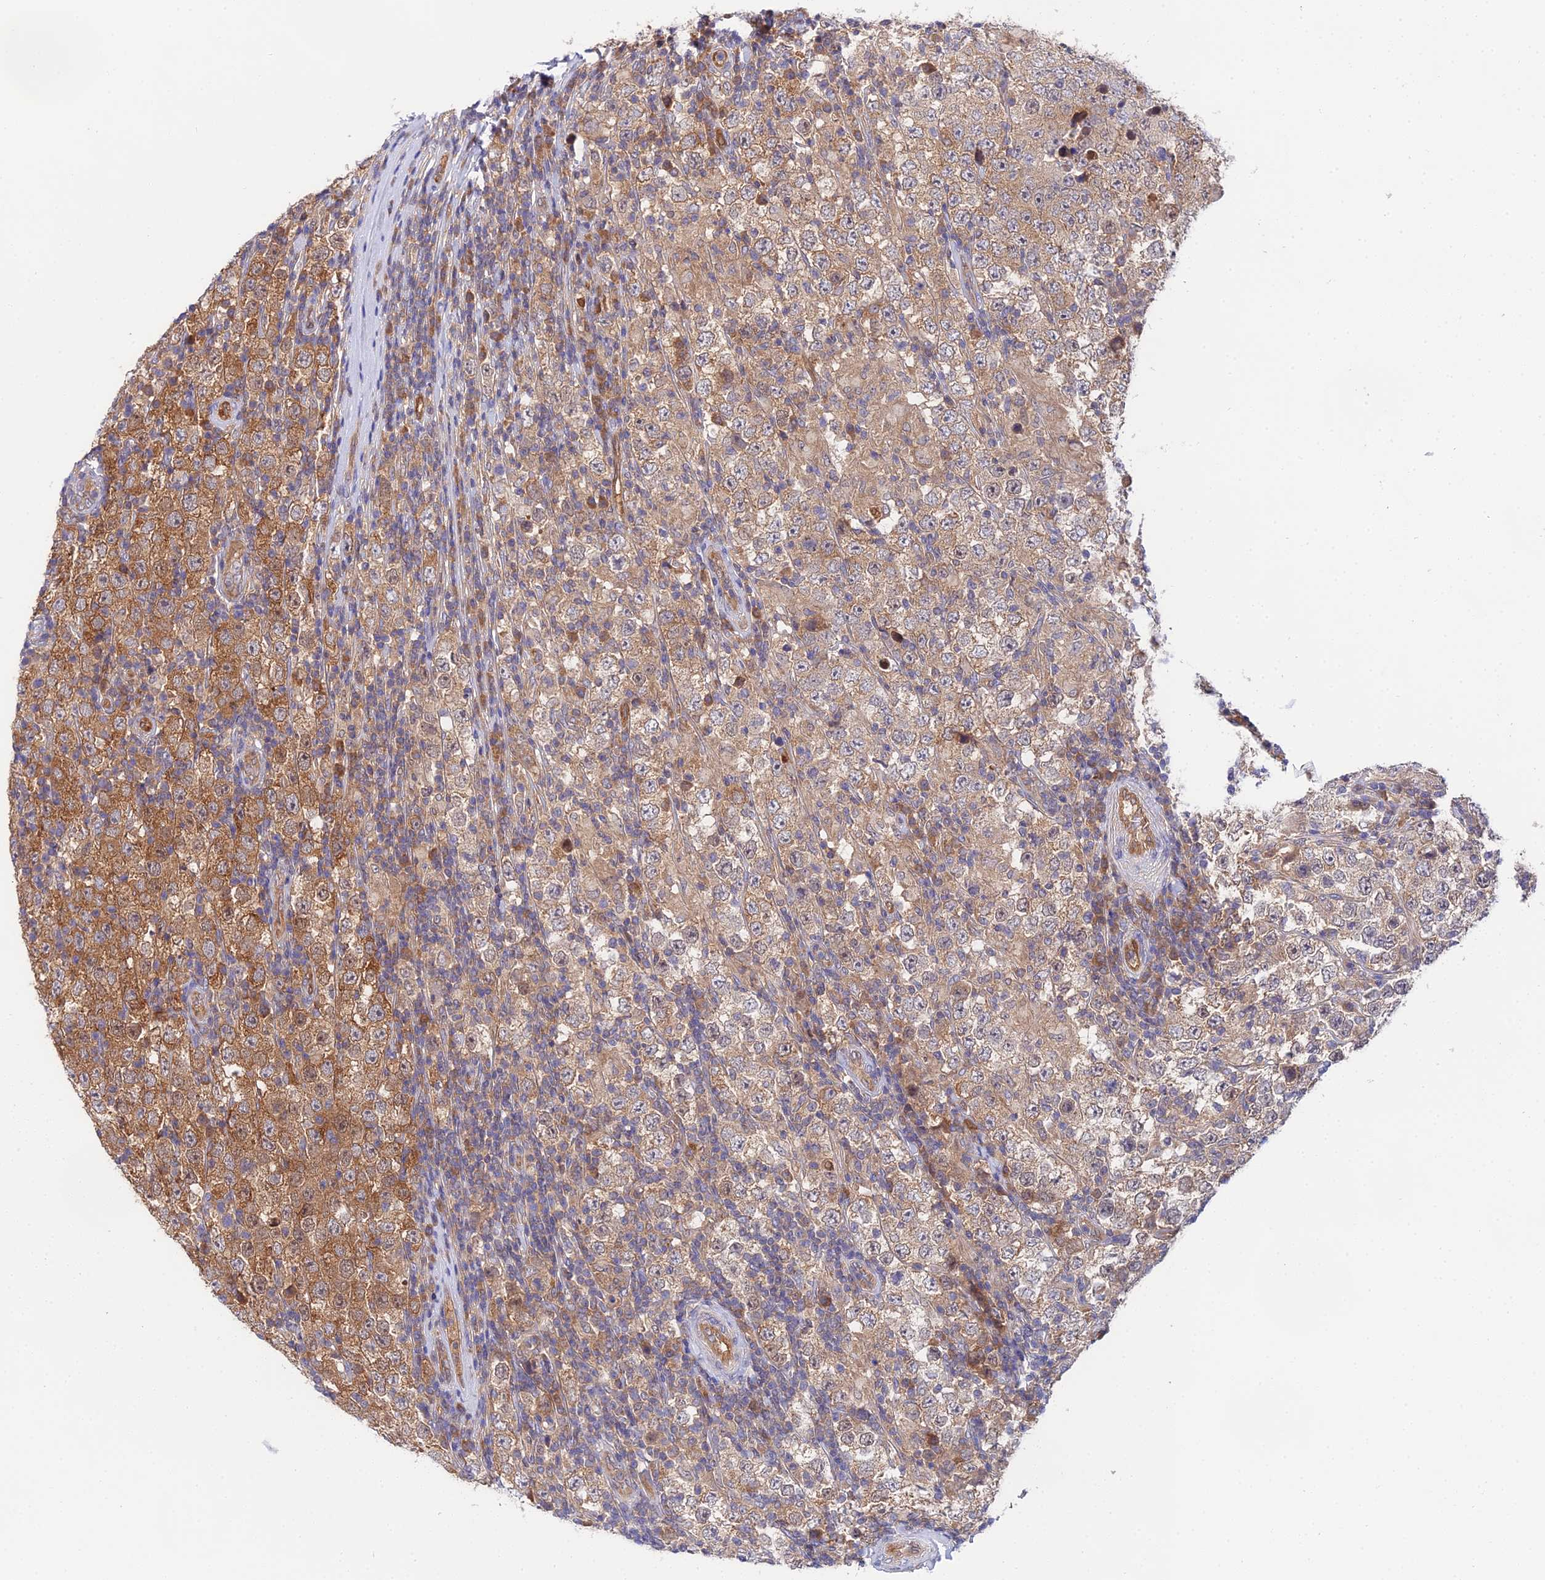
{"staining": {"intensity": "moderate", "quantity": ">75%", "location": "cytoplasmic/membranous"}, "tissue": "testis cancer", "cell_type": "Tumor cells", "image_type": "cancer", "snomed": [{"axis": "morphology", "description": "Normal tissue, NOS"}, {"axis": "morphology", "description": "Urothelial carcinoma, High grade"}, {"axis": "morphology", "description": "Seminoma, NOS"}, {"axis": "morphology", "description": "Carcinoma, Embryonal, NOS"}, {"axis": "topography", "description": "Urinary bladder"}, {"axis": "topography", "description": "Testis"}], "caption": "A brown stain shows moderate cytoplasmic/membranous staining of a protein in testis cancer tumor cells.", "gene": "PPP2R2C", "patient": {"sex": "male", "age": 41}}